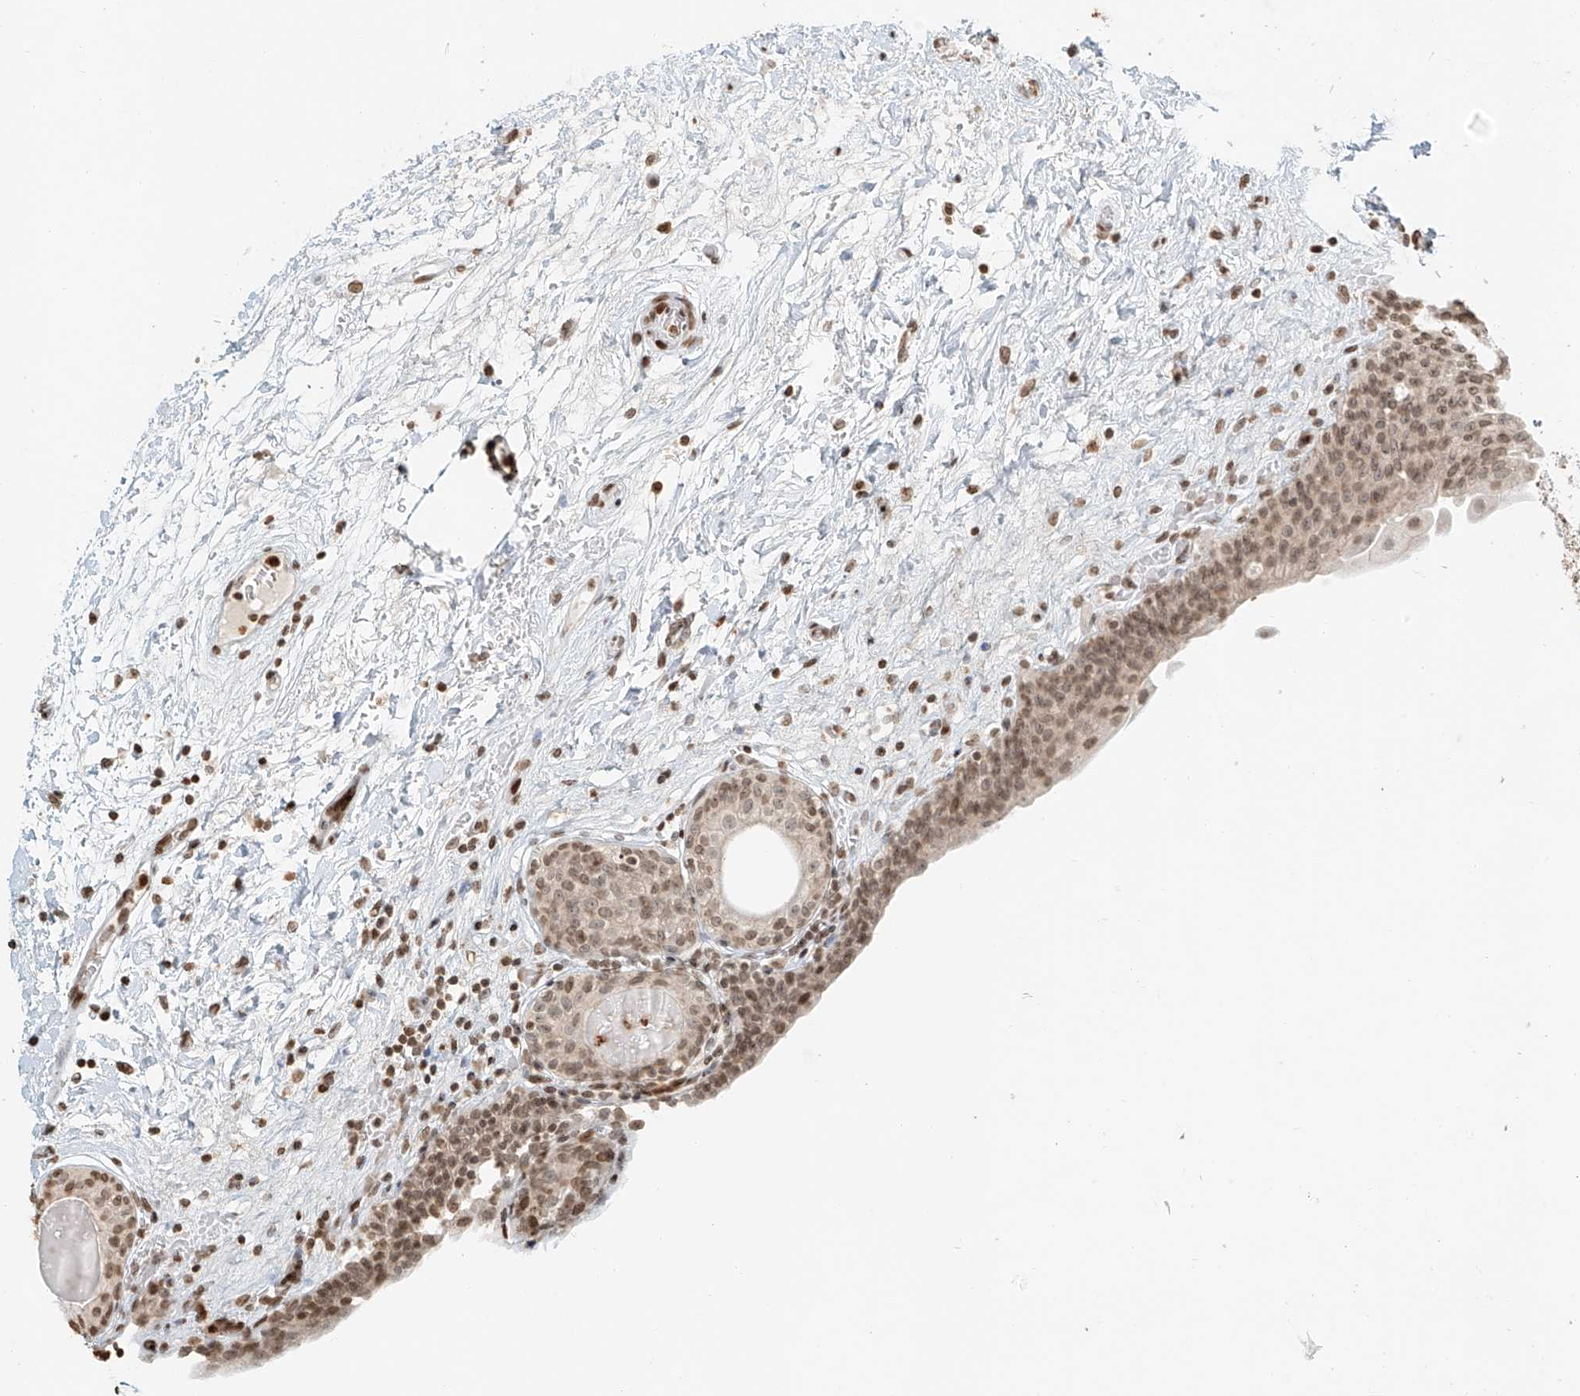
{"staining": {"intensity": "moderate", "quantity": ">75%", "location": "nuclear"}, "tissue": "urinary bladder", "cell_type": "Urothelial cells", "image_type": "normal", "snomed": [{"axis": "morphology", "description": "Normal tissue, NOS"}, {"axis": "topography", "description": "Urinary bladder"}], "caption": "Protein expression analysis of benign urinary bladder displays moderate nuclear expression in approximately >75% of urothelial cells.", "gene": "C17orf58", "patient": {"sex": "male", "age": 83}}